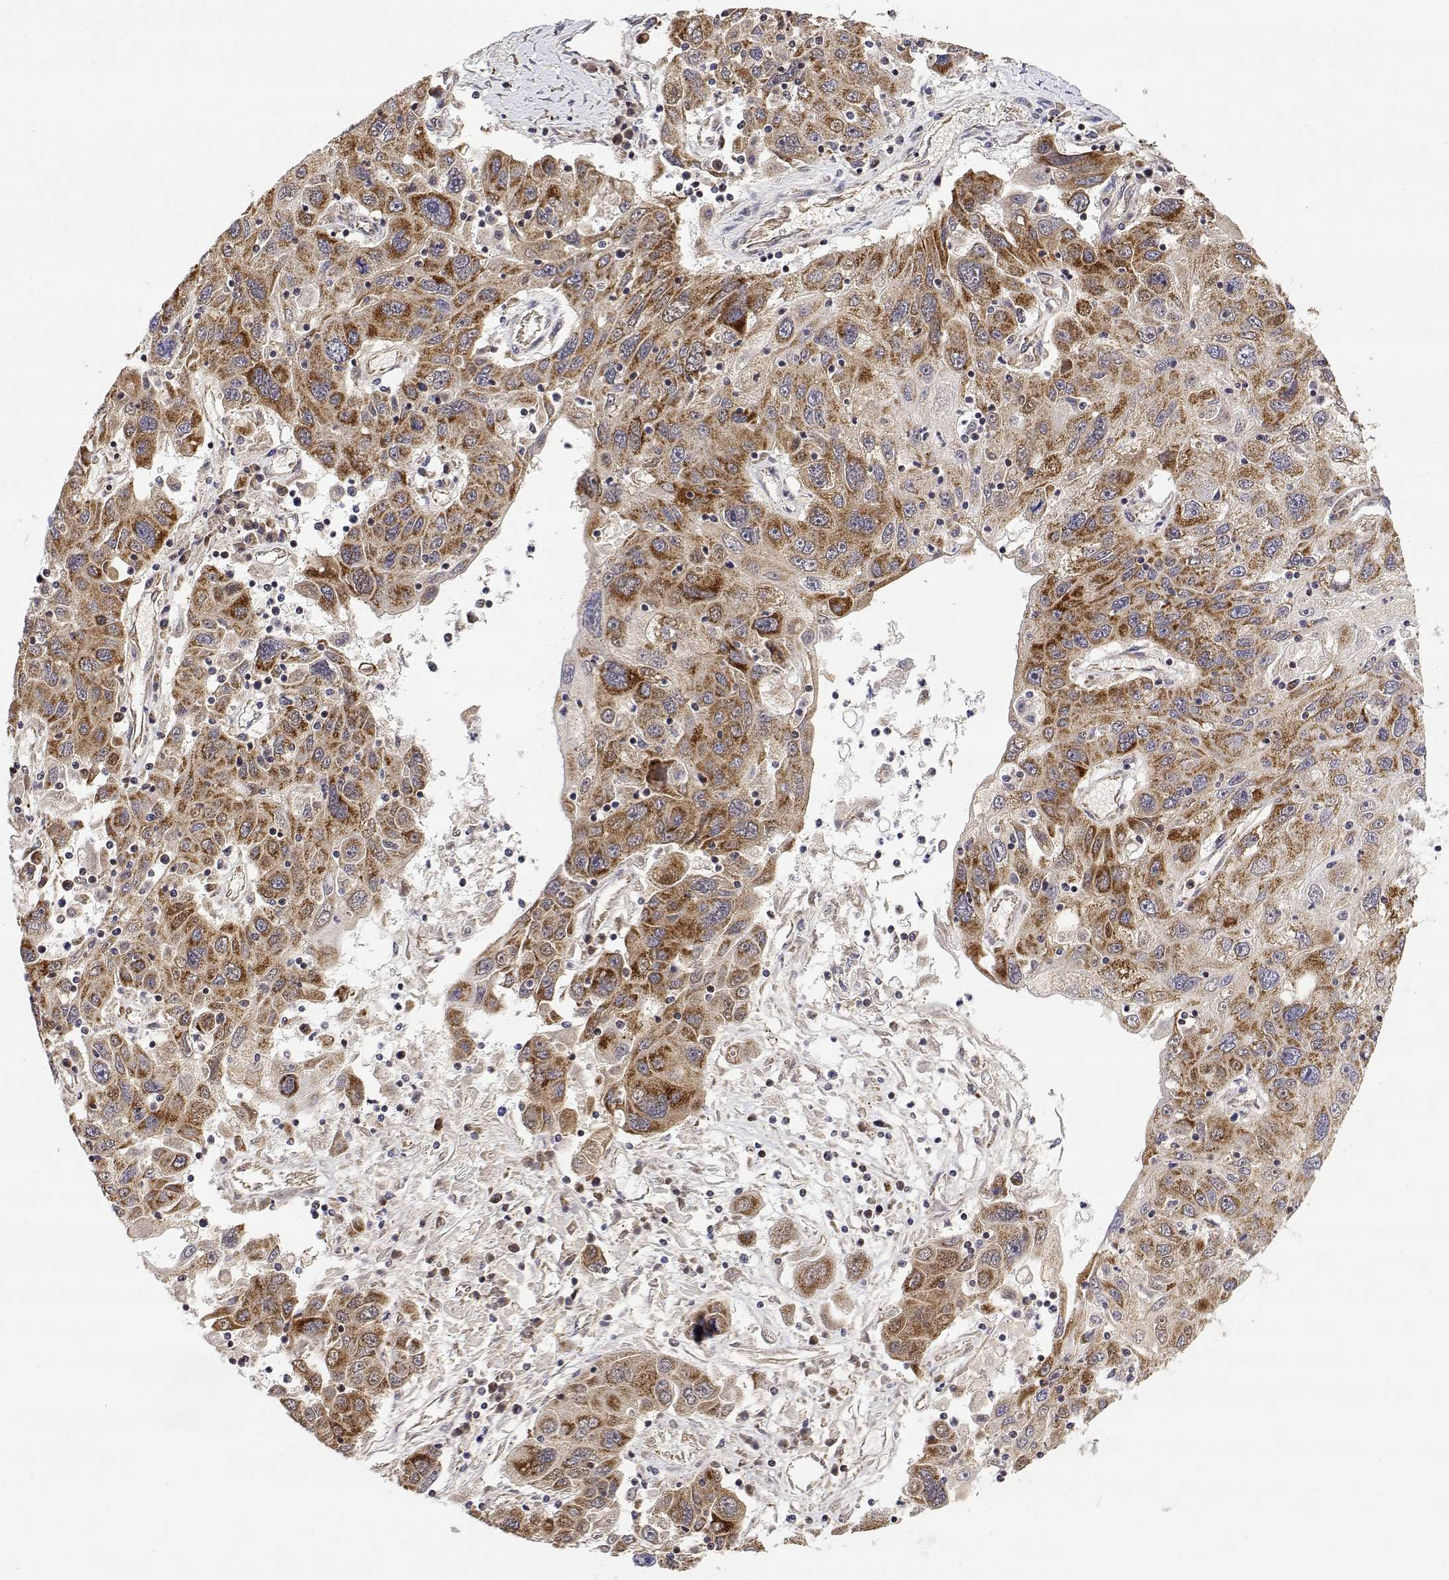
{"staining": {"intensity": "moderate", "quantity": ">75%", "location": "cytoplasmic/membranous"}, "tissue": "stomach cancer", "cell_type": "Tumor cells", "image_type": "cancer", "snomed": [{"axis": "morphology", "description": "Adenocarcinoma, NOS"}, {"axis": "topography", "description": "Stomach"}], "caption": "Human stomach adenocarcinoma stained with a brown dye reveals moderate cytoplasmic/membranous positive expression in about >75% of tumor cells.", "gene": "GADD45GIP1", "patient": {"sex": "male", "age": 56}}